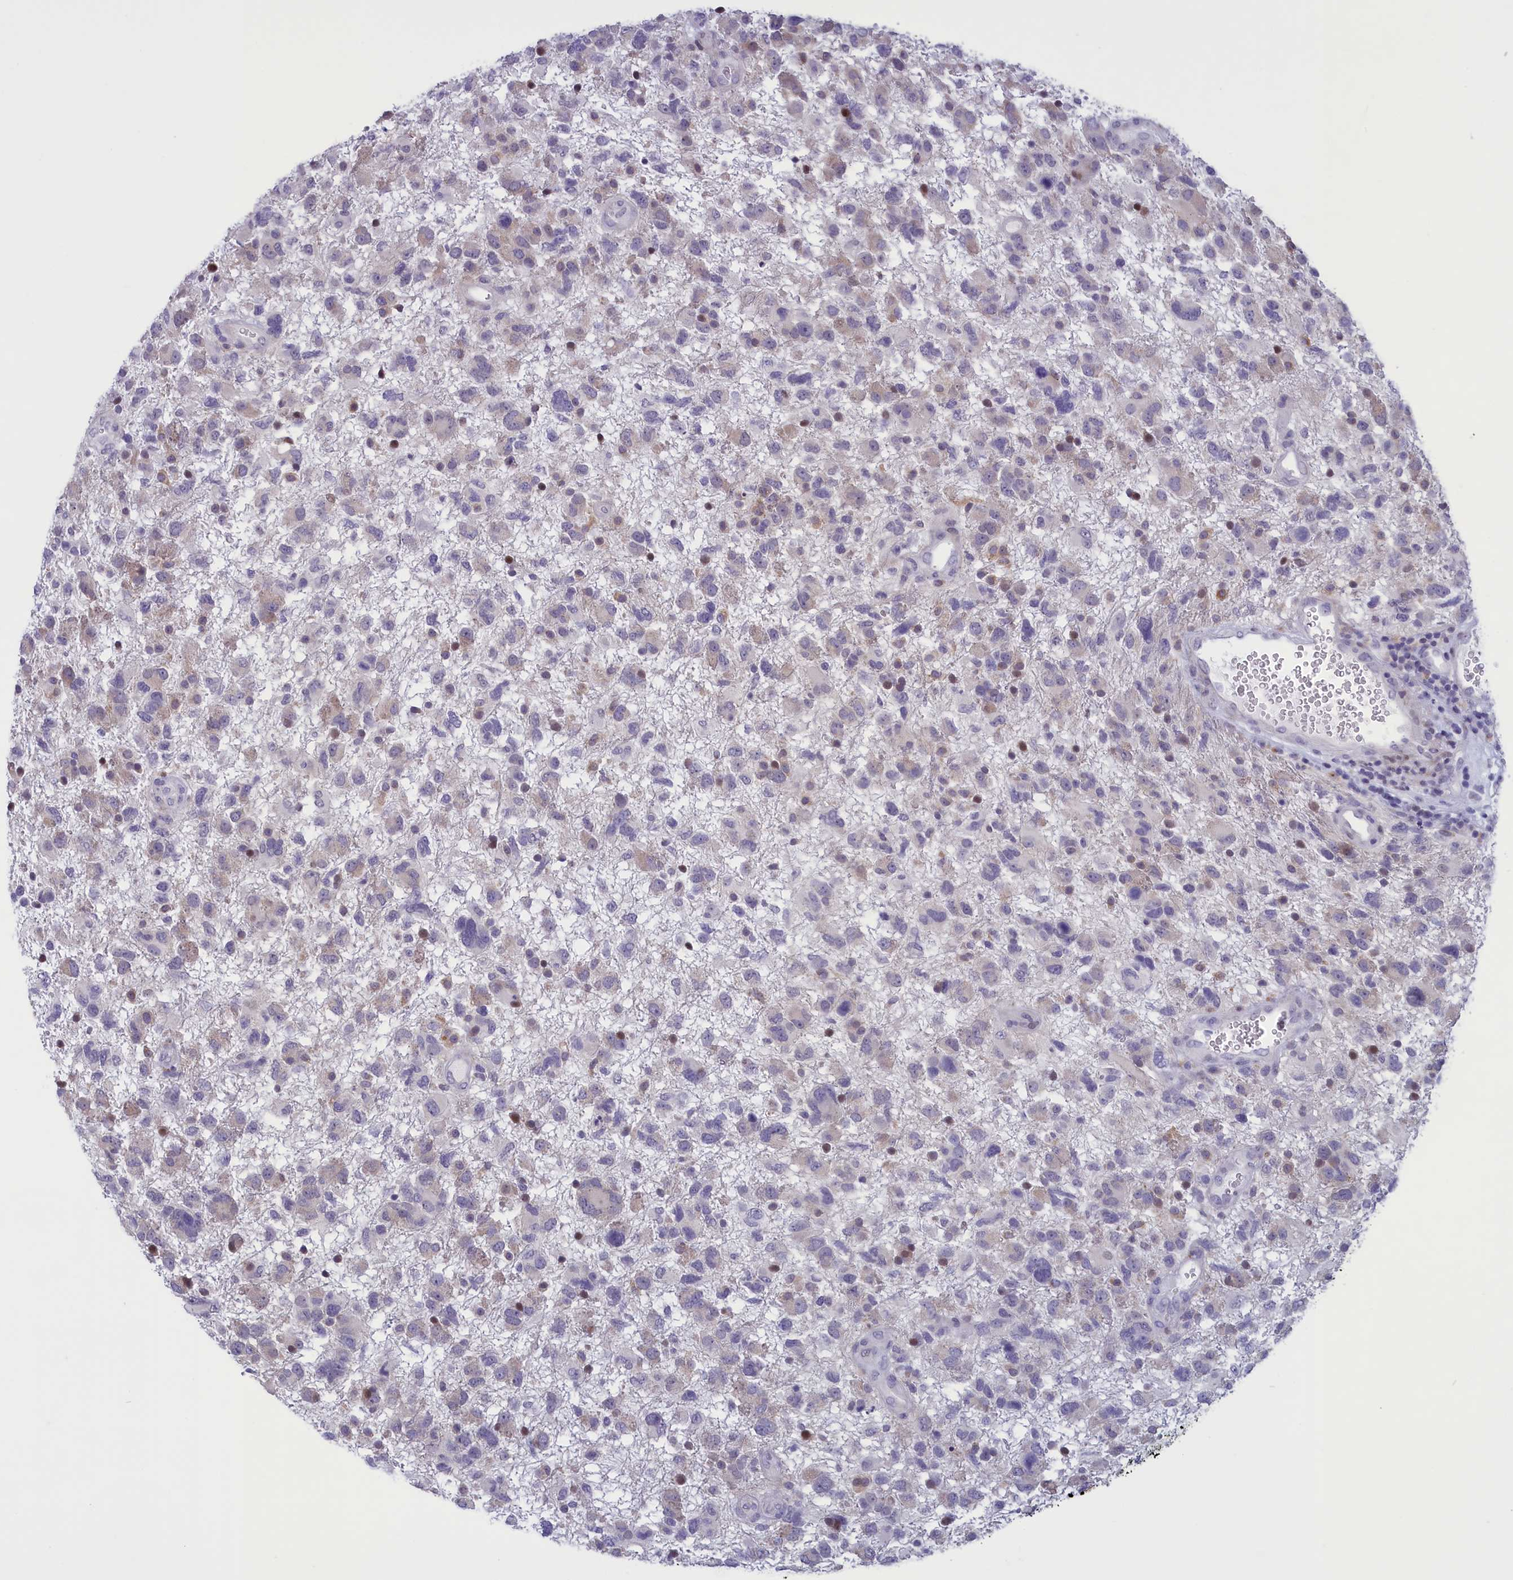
{"staining": {"intensity": "weak", "quantity": "<25%", "location": "cytoplasmic/membranous"}, "tissue": "glioma", "cell_type": "Tumor cells", "image_type": "cancer", "snomed": [{"axis": "morphology", "description": "Glioma, malignant, High grade"}, {"axis": "topography", "description": "Brain"}], "caption": "Immunohistochemistry (IHC) image of glioma stained for a protein (brown), which demonstrates no positivity in tumor cells. The staining is performed using DAB brown chromogen with nuclei counter-stained in using hematoxylin.", "gene": "ELOA2", "patient": {"sex": "male", "age": 61}}